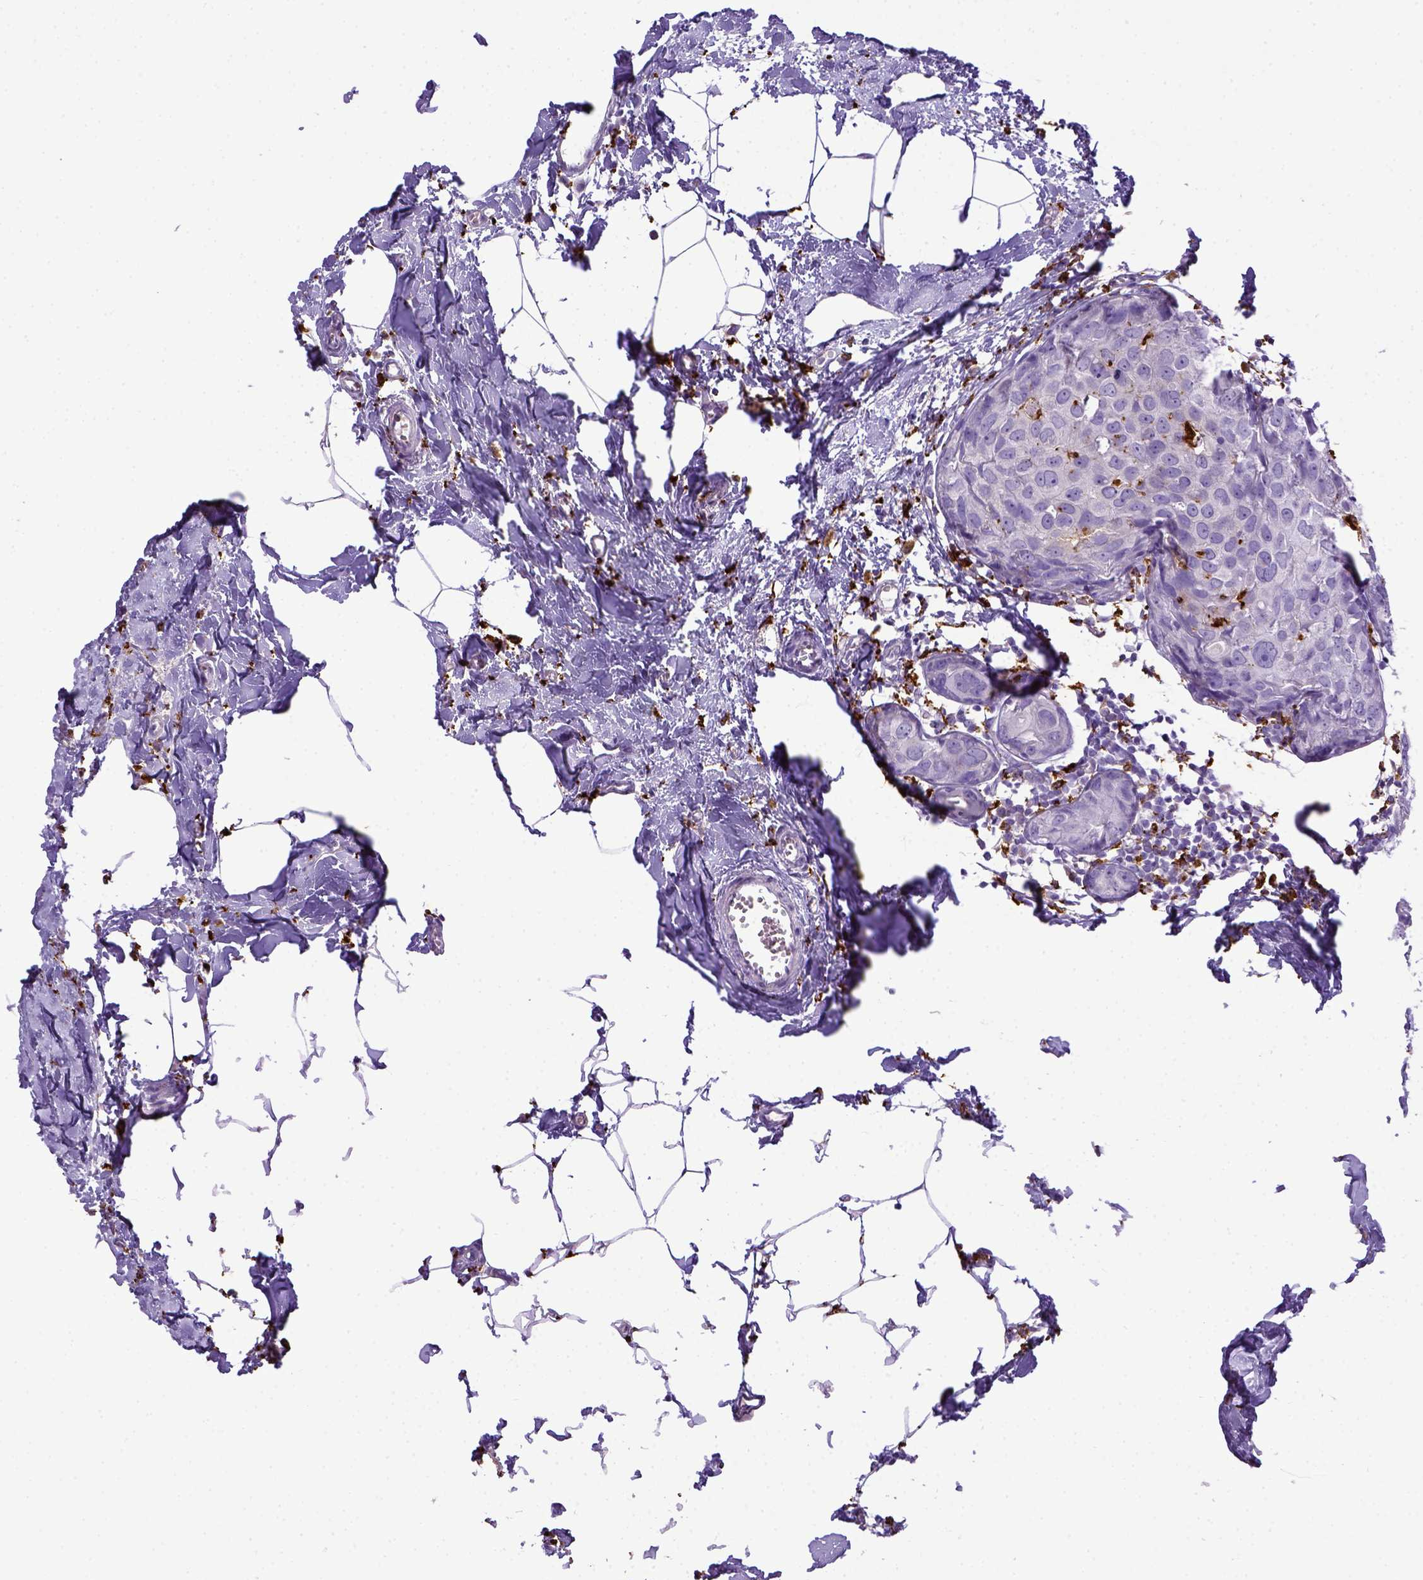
{"staining": {"intensity": "negative", "quantity": "none", "location": "none"}, "tissue": "breast cancer", "cell_type": "Tumor cells", "image_type": "cancer", "snomed": [{"axis": "morphology", "description": "Duct carcinoma"}, {"axis": "topography", "description": "Breast"}], "caption": "An immunohistochemistry (IHC) histopathology image of breast cancer (invasive ductal carcinoma) is shown. There is no staining in tumor cells of breast cancer (invasive ductal carcinoma).", "gene": "CD68", "patient": {"sex": "female", "age": 38}}